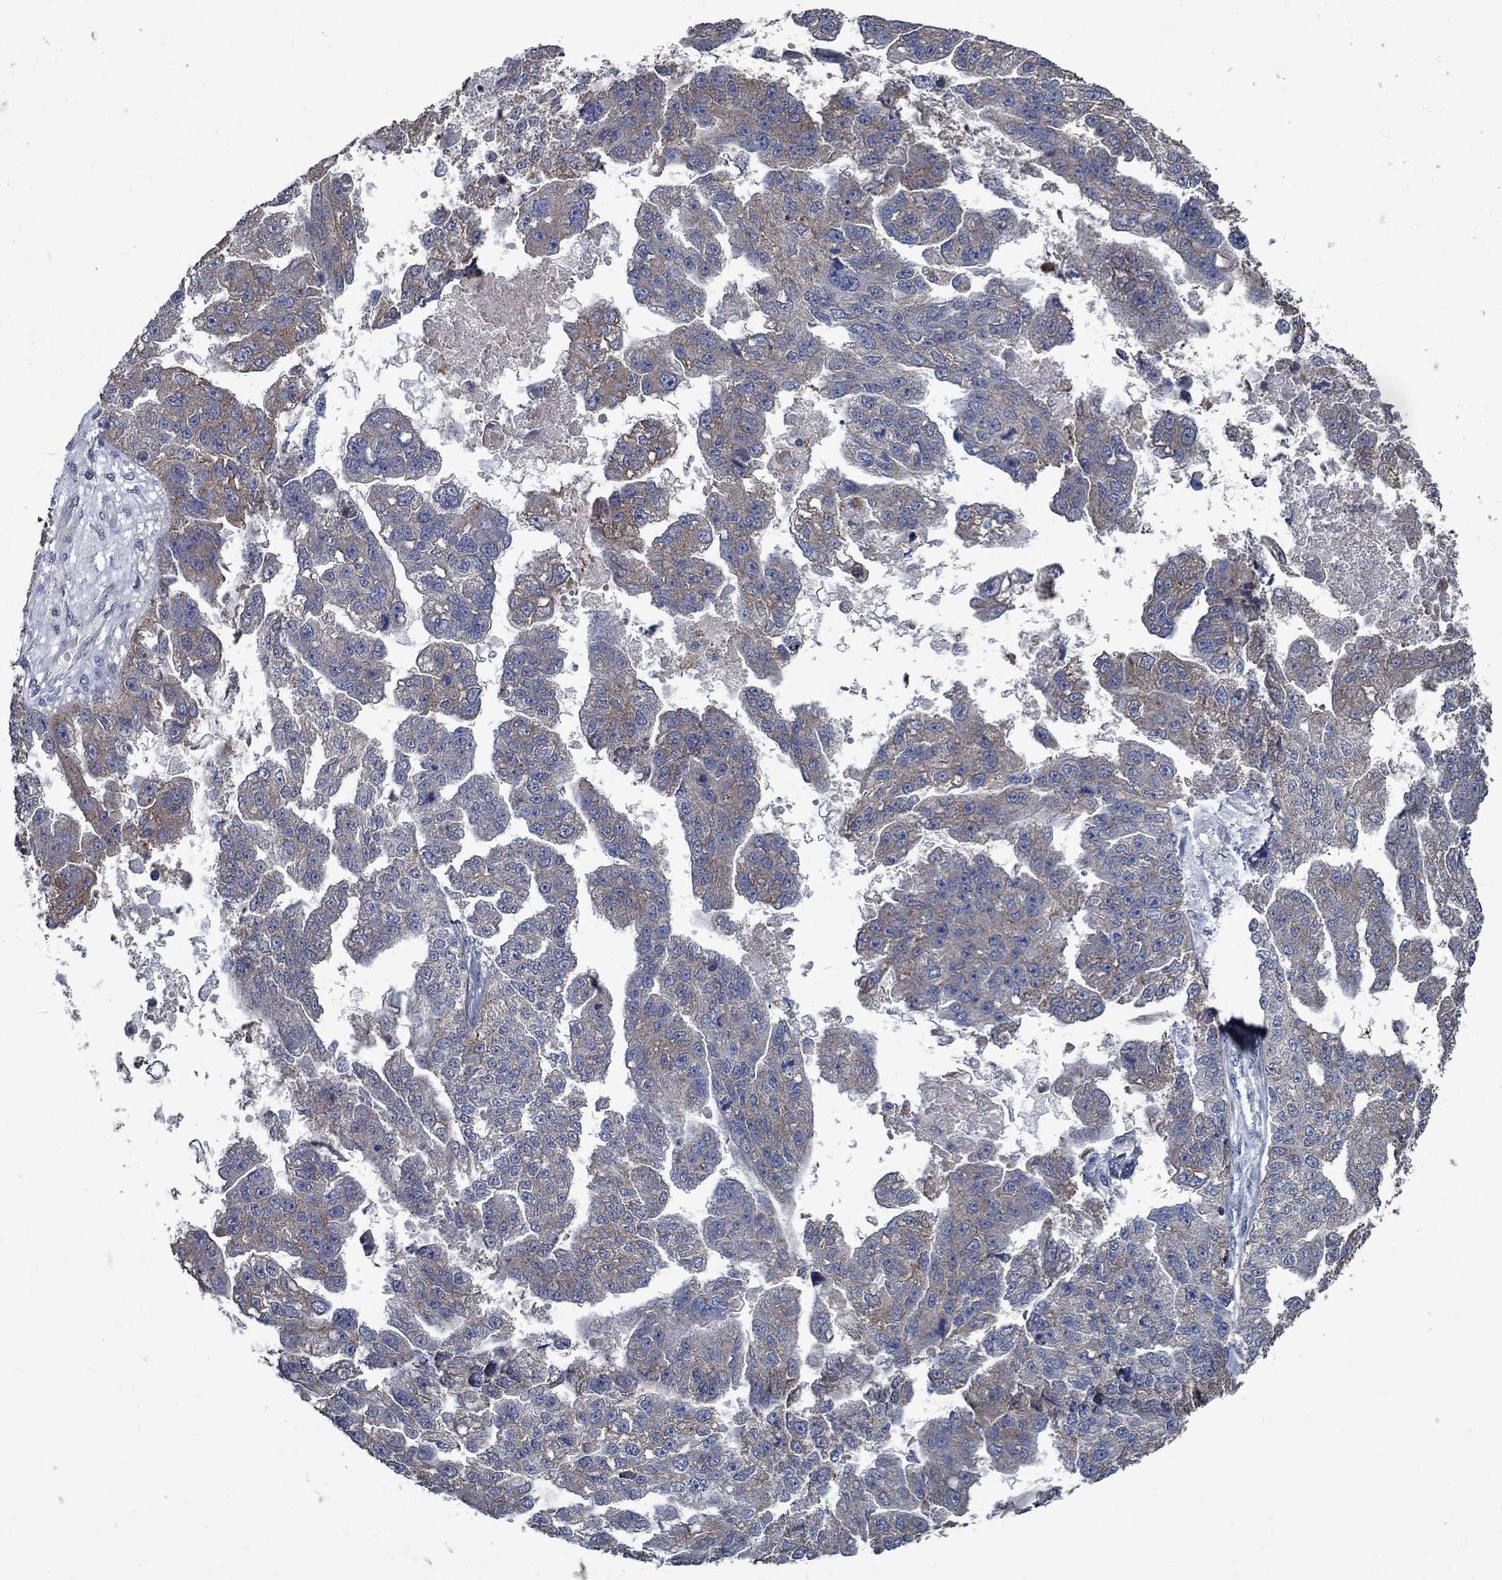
{"staining": {"intensity": "moderate", "quantity": "<25%", "location": "cytoplasmic/membranous"}, "tissue": "ovarian cancer", "cell_type": "Tumor cells", "image_type": "cancer", "snomed": [{"axis": "morphology", "description": "Cystadenocarcinoma, serous, NOS"}, {"axis": "topography", "description": "Ovary"}], "caption": "There is low levels of moderate cytoplasmic/membranous positivity in tumor cells of serous cystadenocarcinoma (ovarian), as demonstrated by immunohistochemical staining (brown color).", "gene": "SLC44A1", "patient": {"sex": "female", "age": 58}}